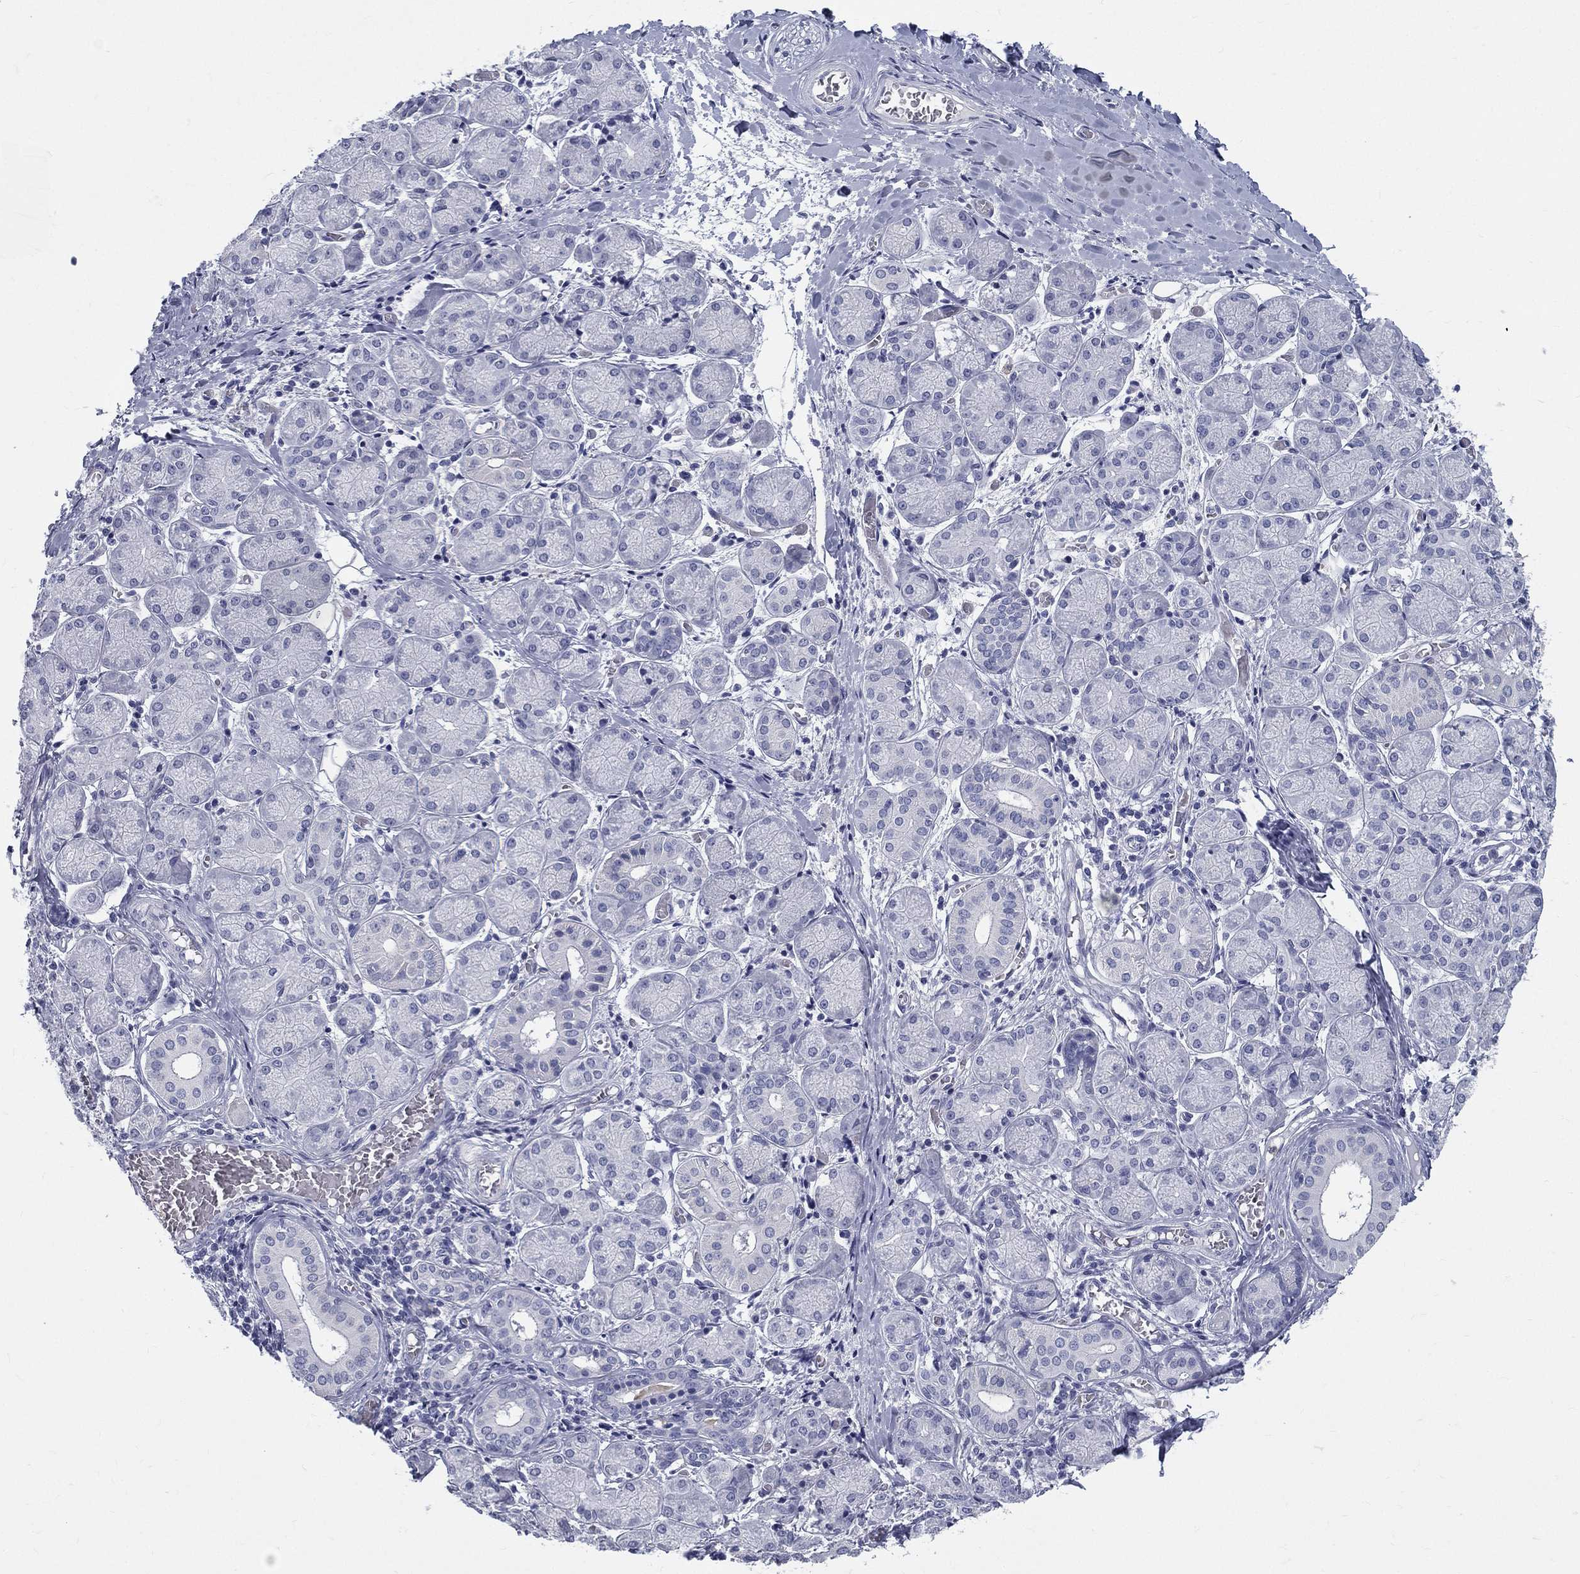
{"staining": {"intensity": "negative", "quantity": "none", "location": "none"}, "tissue": "salivary gland", "cell_type": "Glandular cells", "image_type": "normal", "snomed": [{"axis": "morphology", "description": "Normal tissue, NOS"}, {"axis": "topography", "description": "Salivary gland"}, {"axis": "topography", "description": "Peripheral nerve tissue"}], "caption": "Glandular cells show no significant protein staining in benign salivary gland. The staining is performed using DAB brown chromogen with nuclei counter-stained in using hematoxylin.", "gene": "DEFB121", "patient": {"sex": "female", "age": 24}}